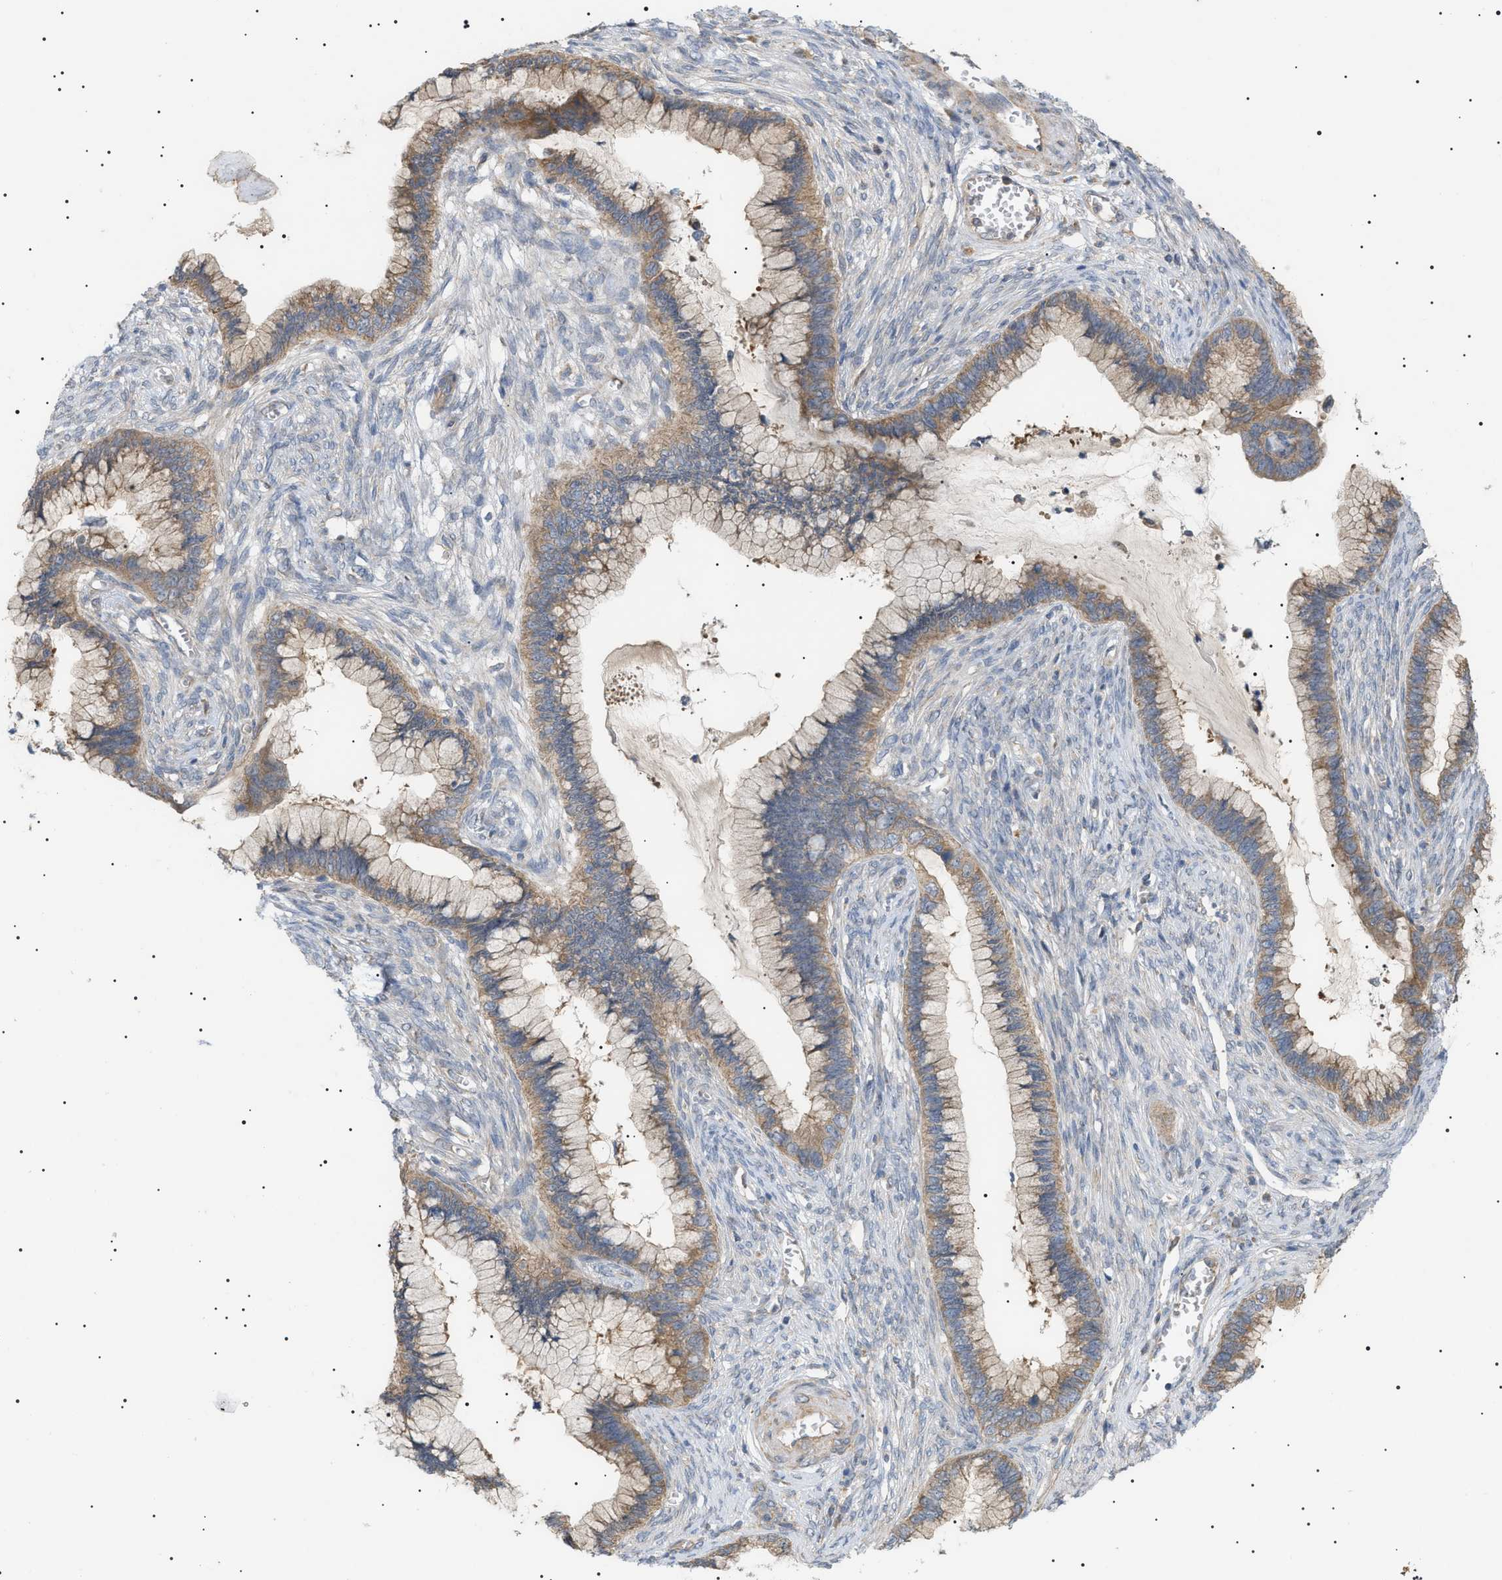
{"staining": {"intensity": "weak", "quantity": ">75%", "location": "cytoplasmic/membranous"}, "tissue": "cervical cancer", "cell_type": "Tumor cells", "image_type": "cancer", "snomed": [{"axis": "morphology", "description": "Adenocarcinoma, NOS"}, {"axis": "topography", "description": "Cervix"}], "caption": "This histopathology image displays IHC staining of cervical adenocarcinoma, with low weak cytoplasmic/membranous expression in approximately >75% of tumor cells.", "gene": "IRS2", "patient": {"sex": "female", "age": 44}}